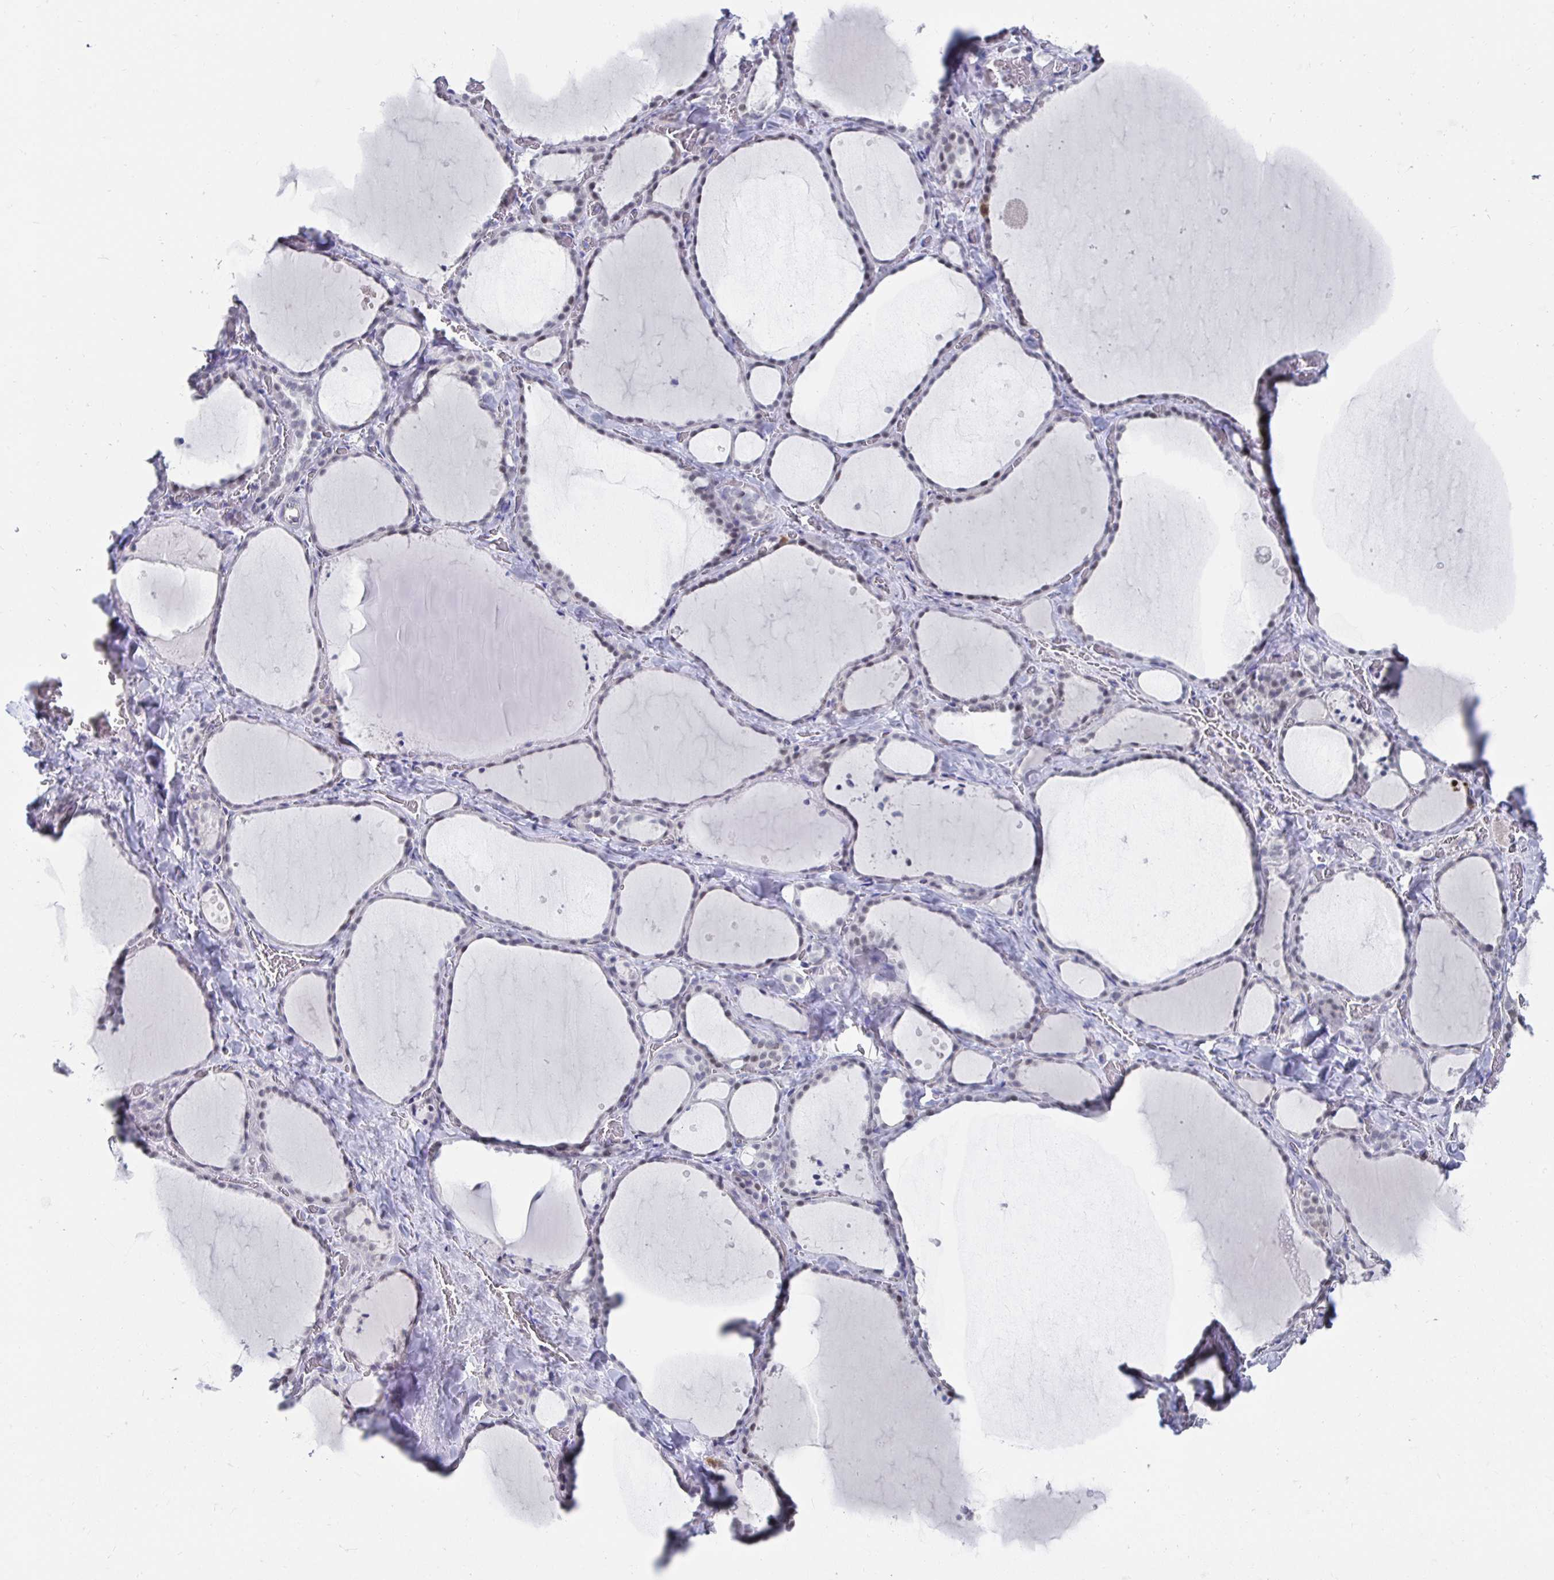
{"staining": {"intensity": "negative", "quantity": "none", "location": "none"}, "tissue": "thyroid gland", "cell_type": "Glandular cells", "image_type": "normal", "snomed": [{"axis": "morphology", "description": "Normal tissue, NOS"}, {"axis": "topography", "description": "Thyroid gland"}], "caption": "Glandular cells show no significant positivity in normal thyroid gland. (DAB (3,3'-diaminobenzidine) immunohistochemistry visualized using brightfield microscopy, high magnification).", "gene": "NOCT", "patient": {"sex": "female", "age": 36}}